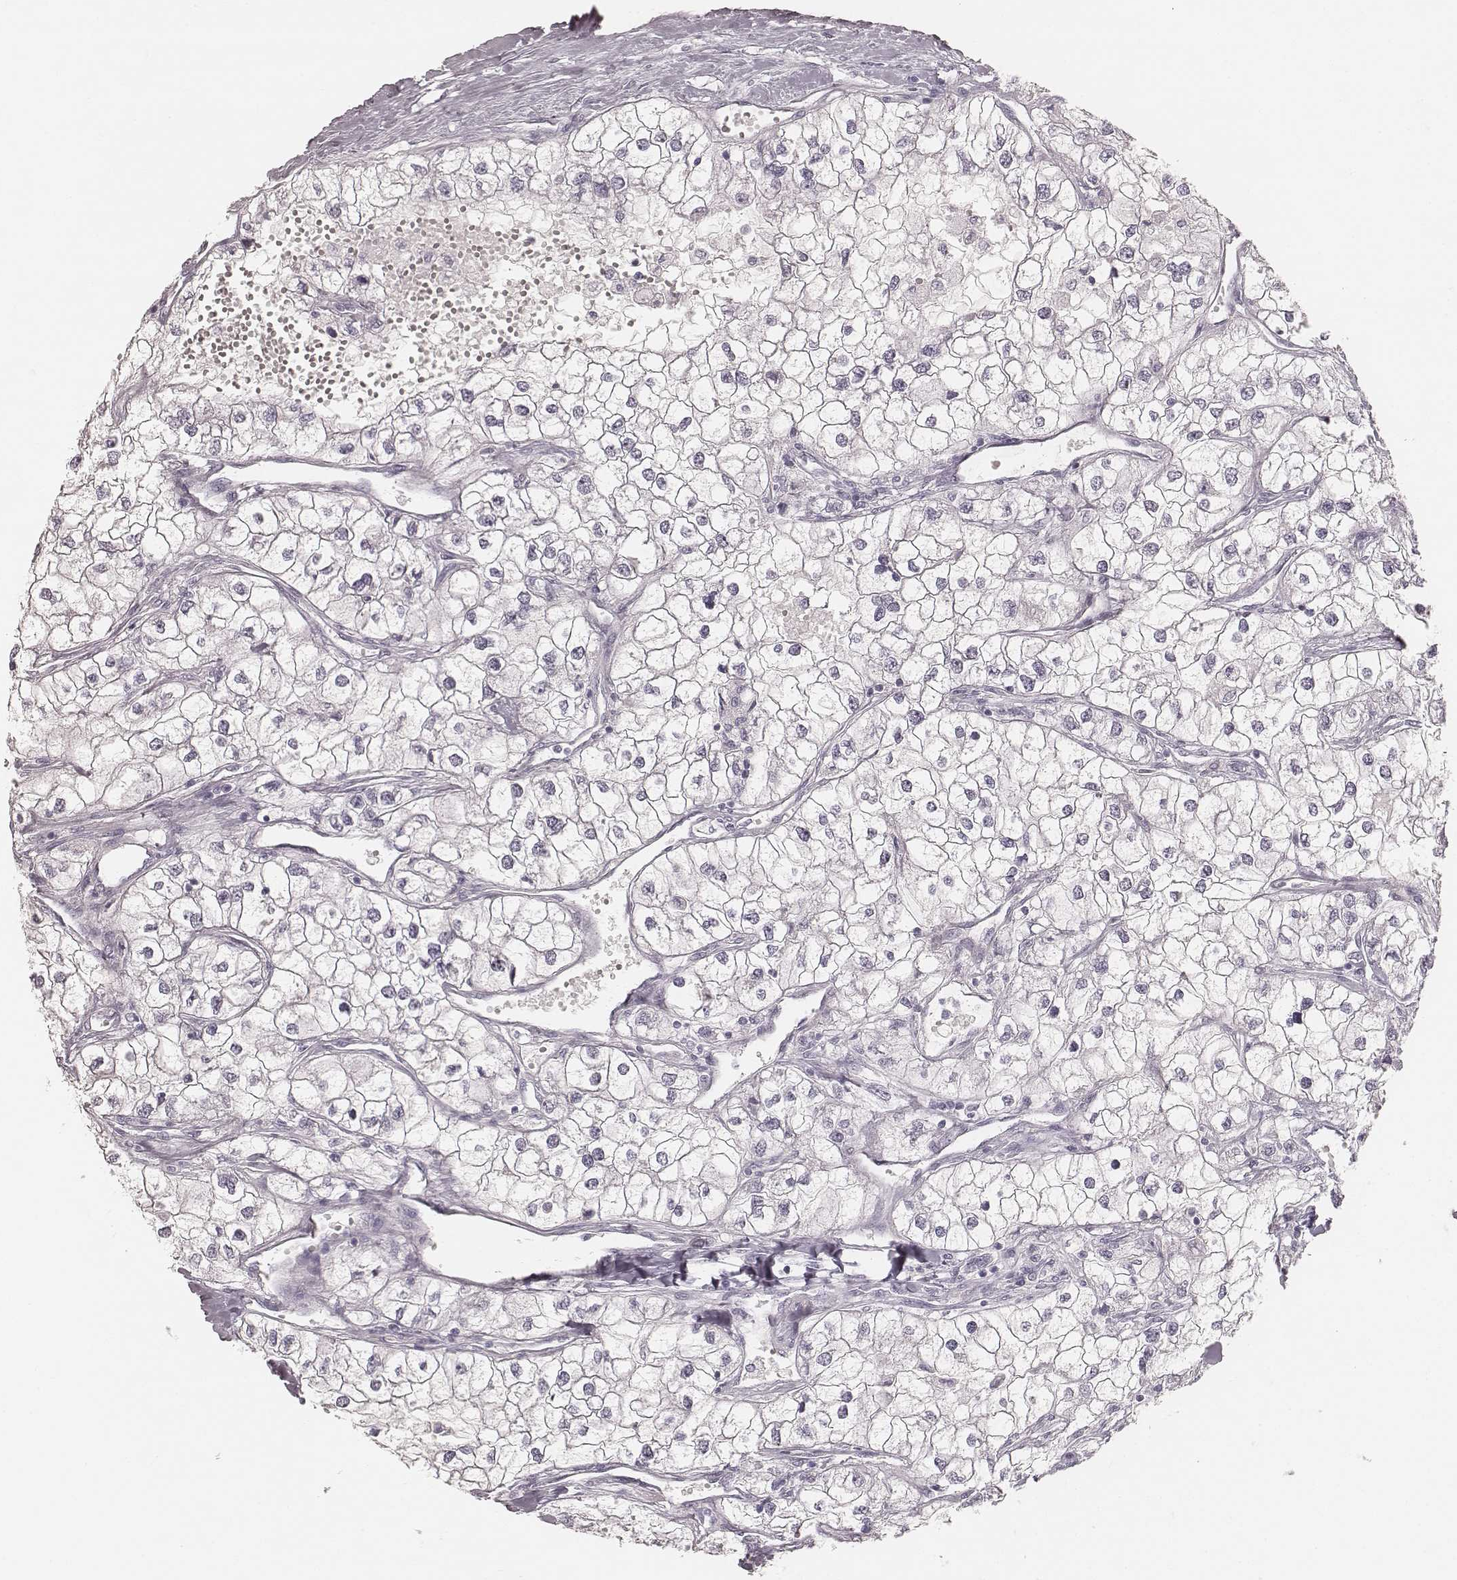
{"staining": {"intensity": "negative", "quantity": "none", "location": "none"}, "tissue": "renal cancer", "cell_type": "Tumor cells", "image_type": "cancer", "snomed": [{"axis": "morphology", "description": "Adenocarcinoma, NOS"}, {"axis": "topography", "description": "Kidney"}], "caption": "This is a photomicrograph of immunohistochemistry (IHC) staining of adenocarcinoma (renal), which shows no positivity in tumor cells.", "gene": "KRT82", "patient": {"sex": "male", "age": 59}}